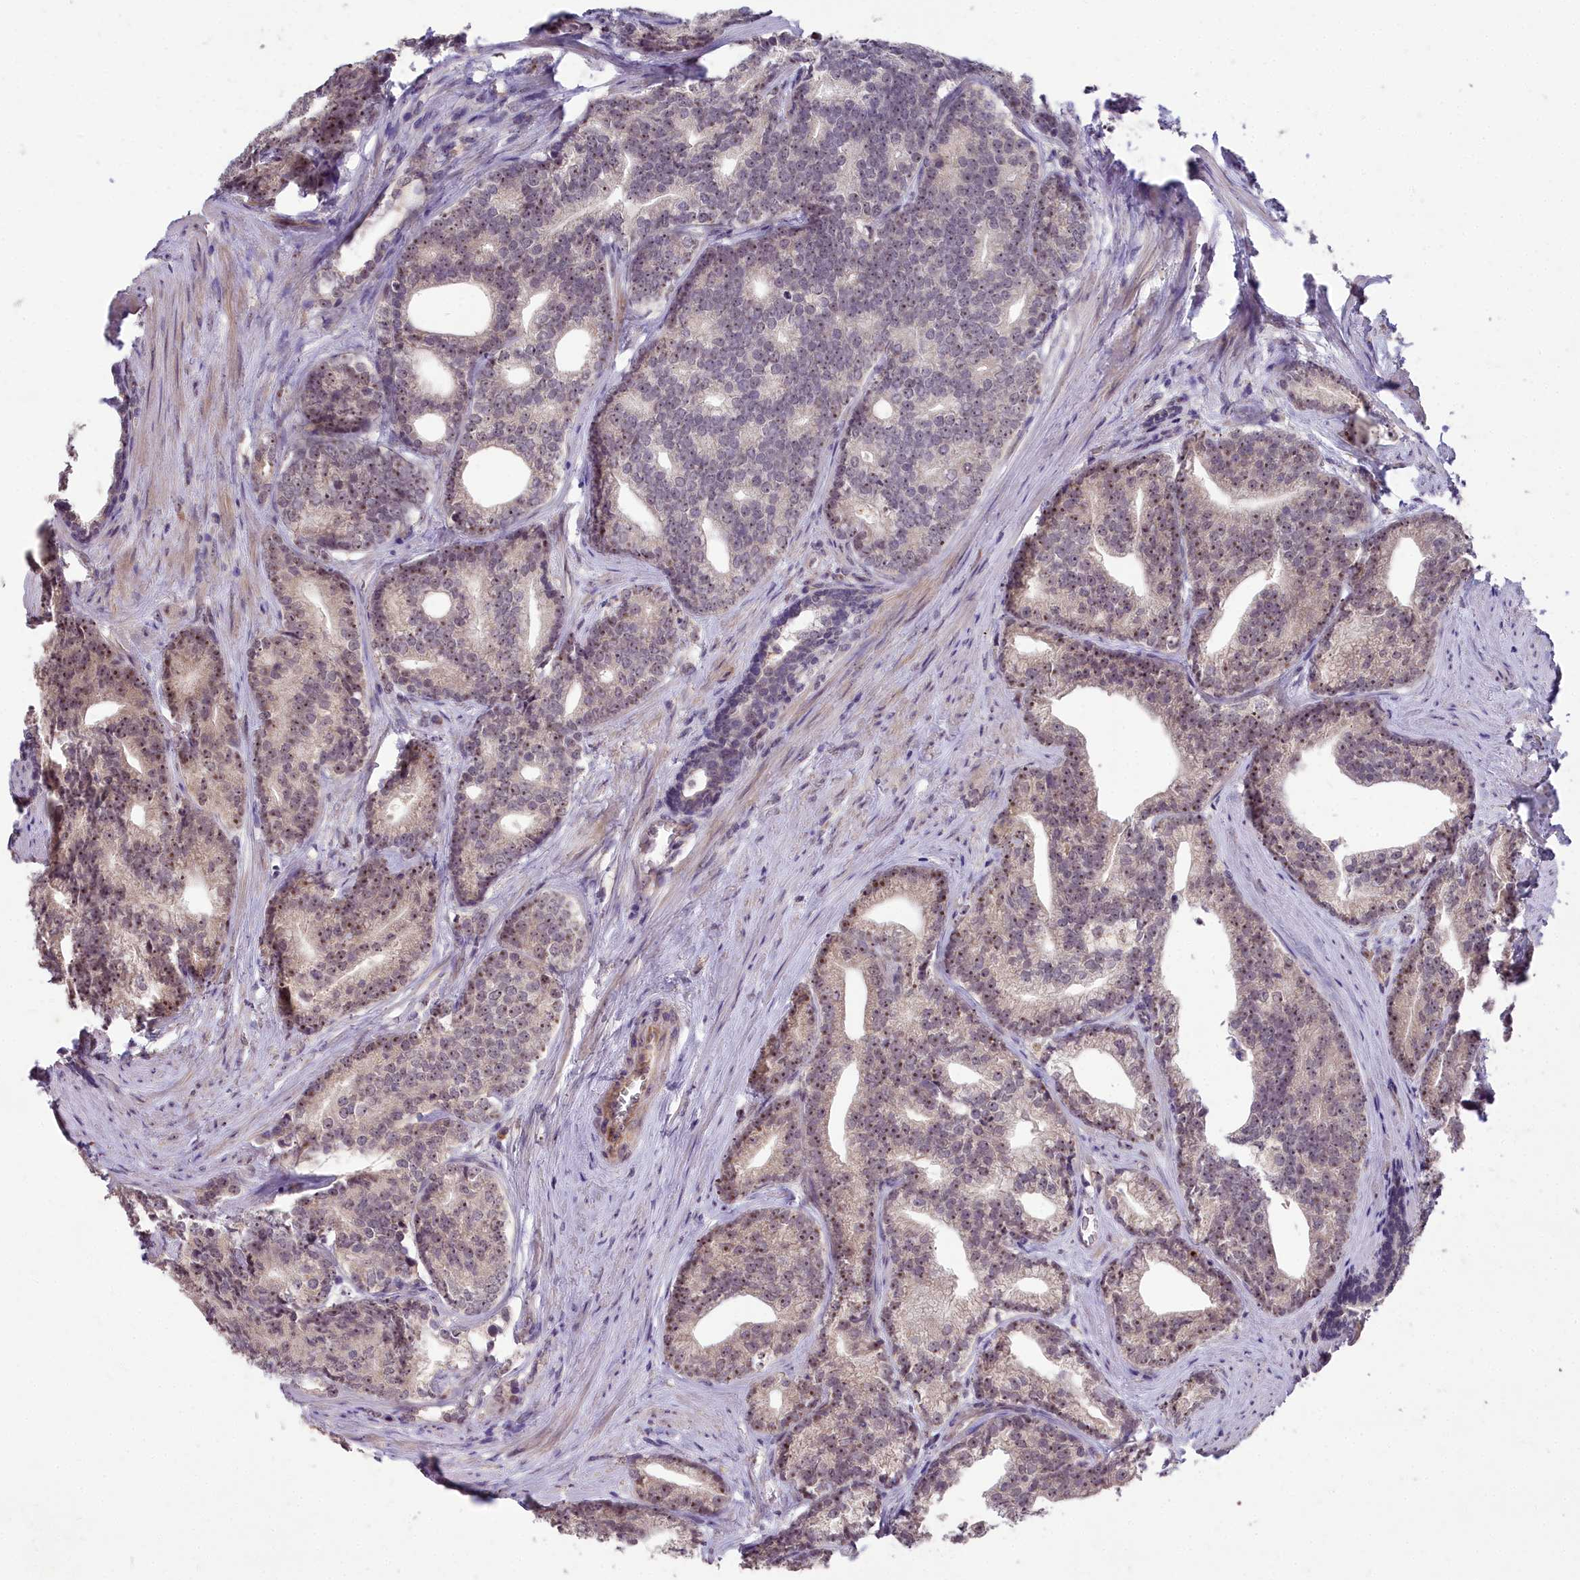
{"staining": {"intensity": "moderate", "quantity": "25%-75%", "location": "nuclear"}, "tissue": "prostate cancer", "cell_type": "Tumor cells", "image_type": "cancer", "snomed": [{"axis": "morphology", "description": "Adenocarcinoma, Low grade"}, {"axis": "topography", "description": "Prostate"}], "caption": "Moderate nuclear staining is appreciated in approximately 25%-75% of tumor cells in prostate low-grade adenocarcinoma.", "gene": "ZNF333", "patient": {"sex": "male", "age": 71}}